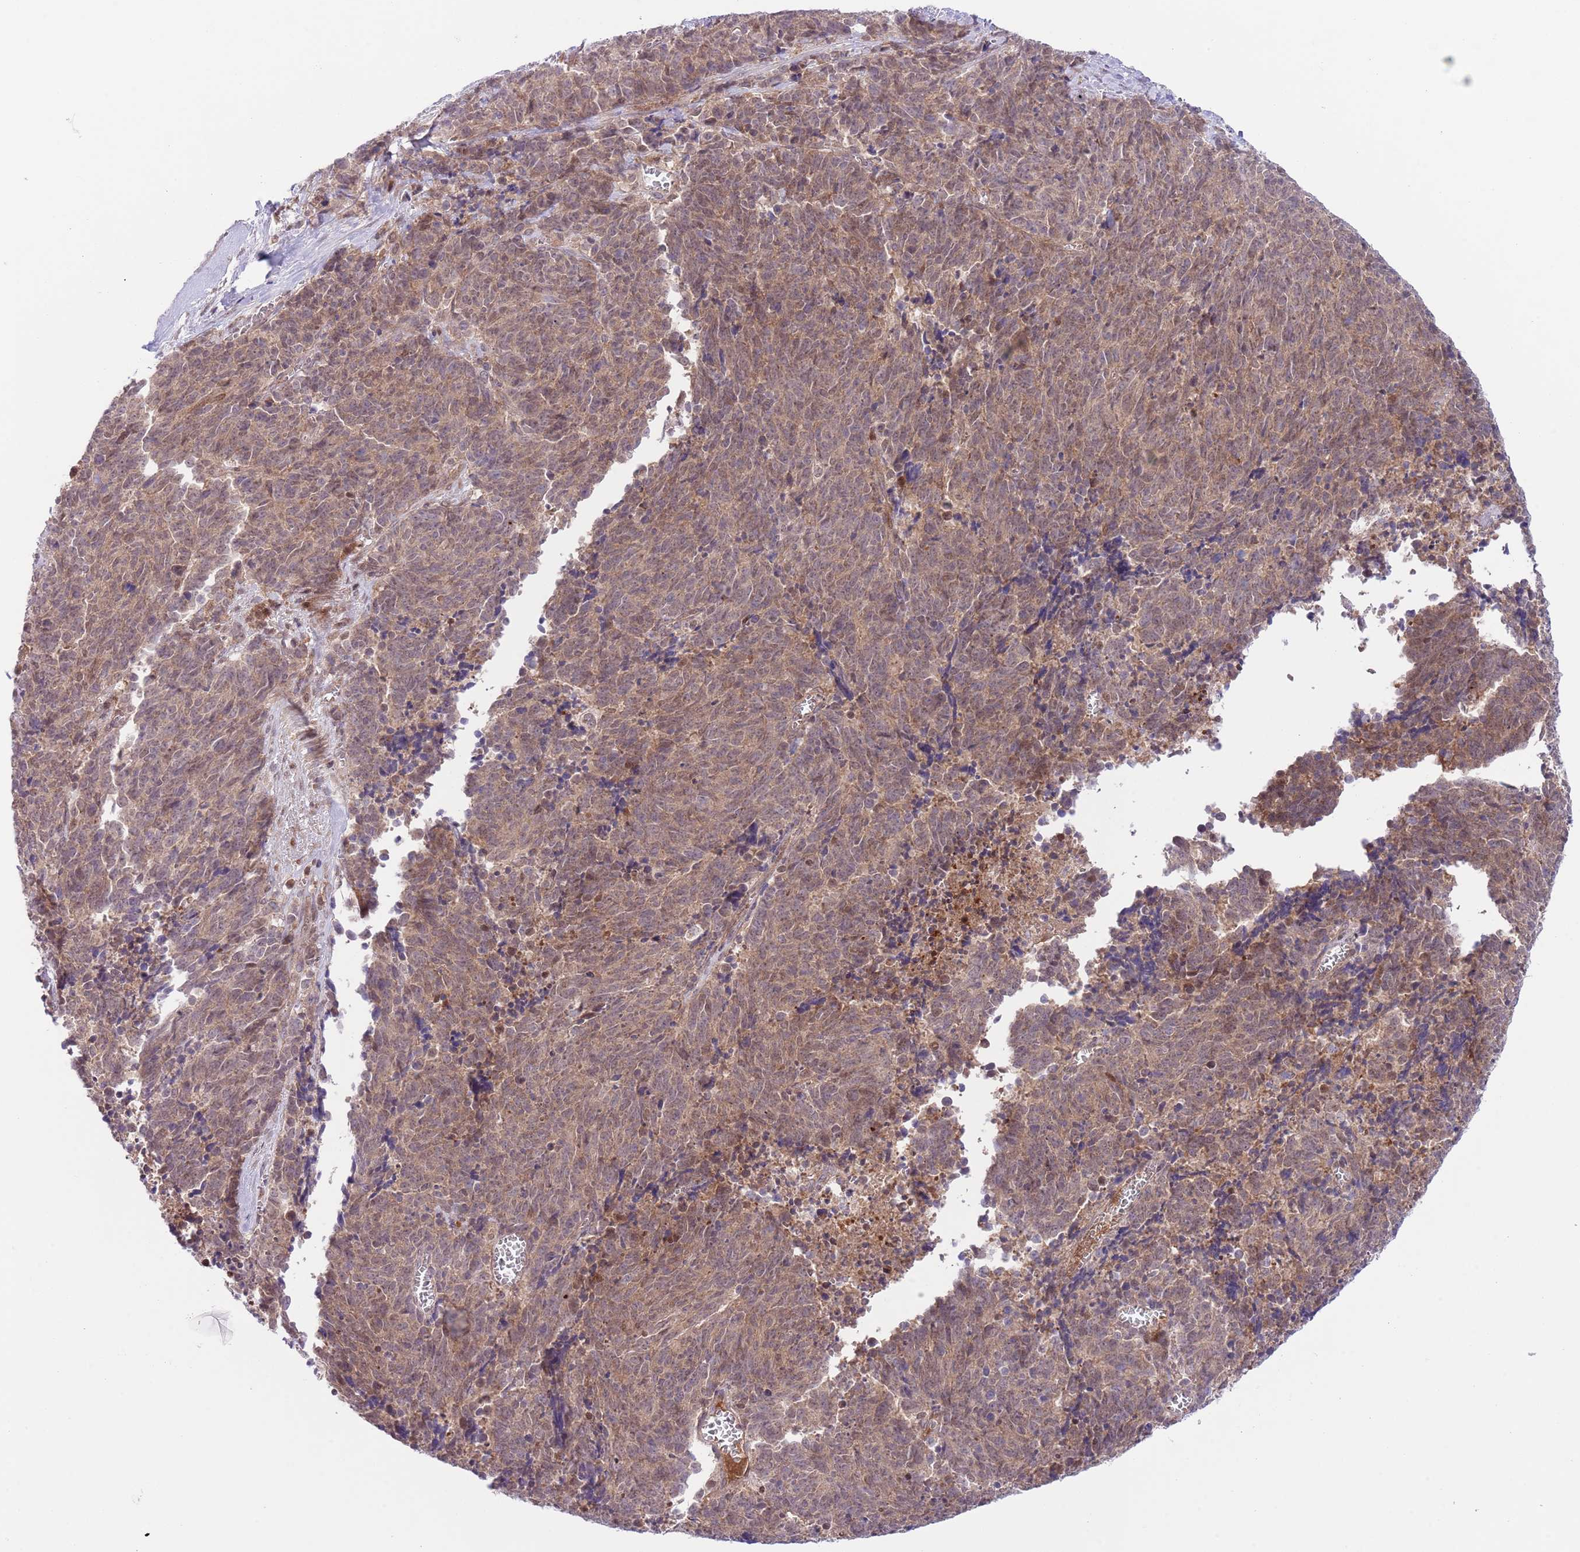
{"staining": {"intensity": "weak", "quantity": "25%-75%", "location": "cytoplasmic/membranous,nuclear"}, "tissue": "cervical cancer", "cell_type": "Tumor cells", "image_type": "cancer", "snomed": [{"axis": "morphology", "description": "Squamous cell carcinoma, NOS"}, {"axis": "topography", "description": "Cervix"}], "caption": "High-magnification brightfield microscopy of squamous cell carcinoma (cervical) stained with DAB (3,3'-diaminobenzidine) (brown) and counterstained with hematoxylin (blue). tumor cells exhibit weak cytoplasmic/membranous and nuclear staining is appreciated in approximately25%-75% of cells.", "gene": "HDHD2", "patient": {"sex": "female", "age": 29}}